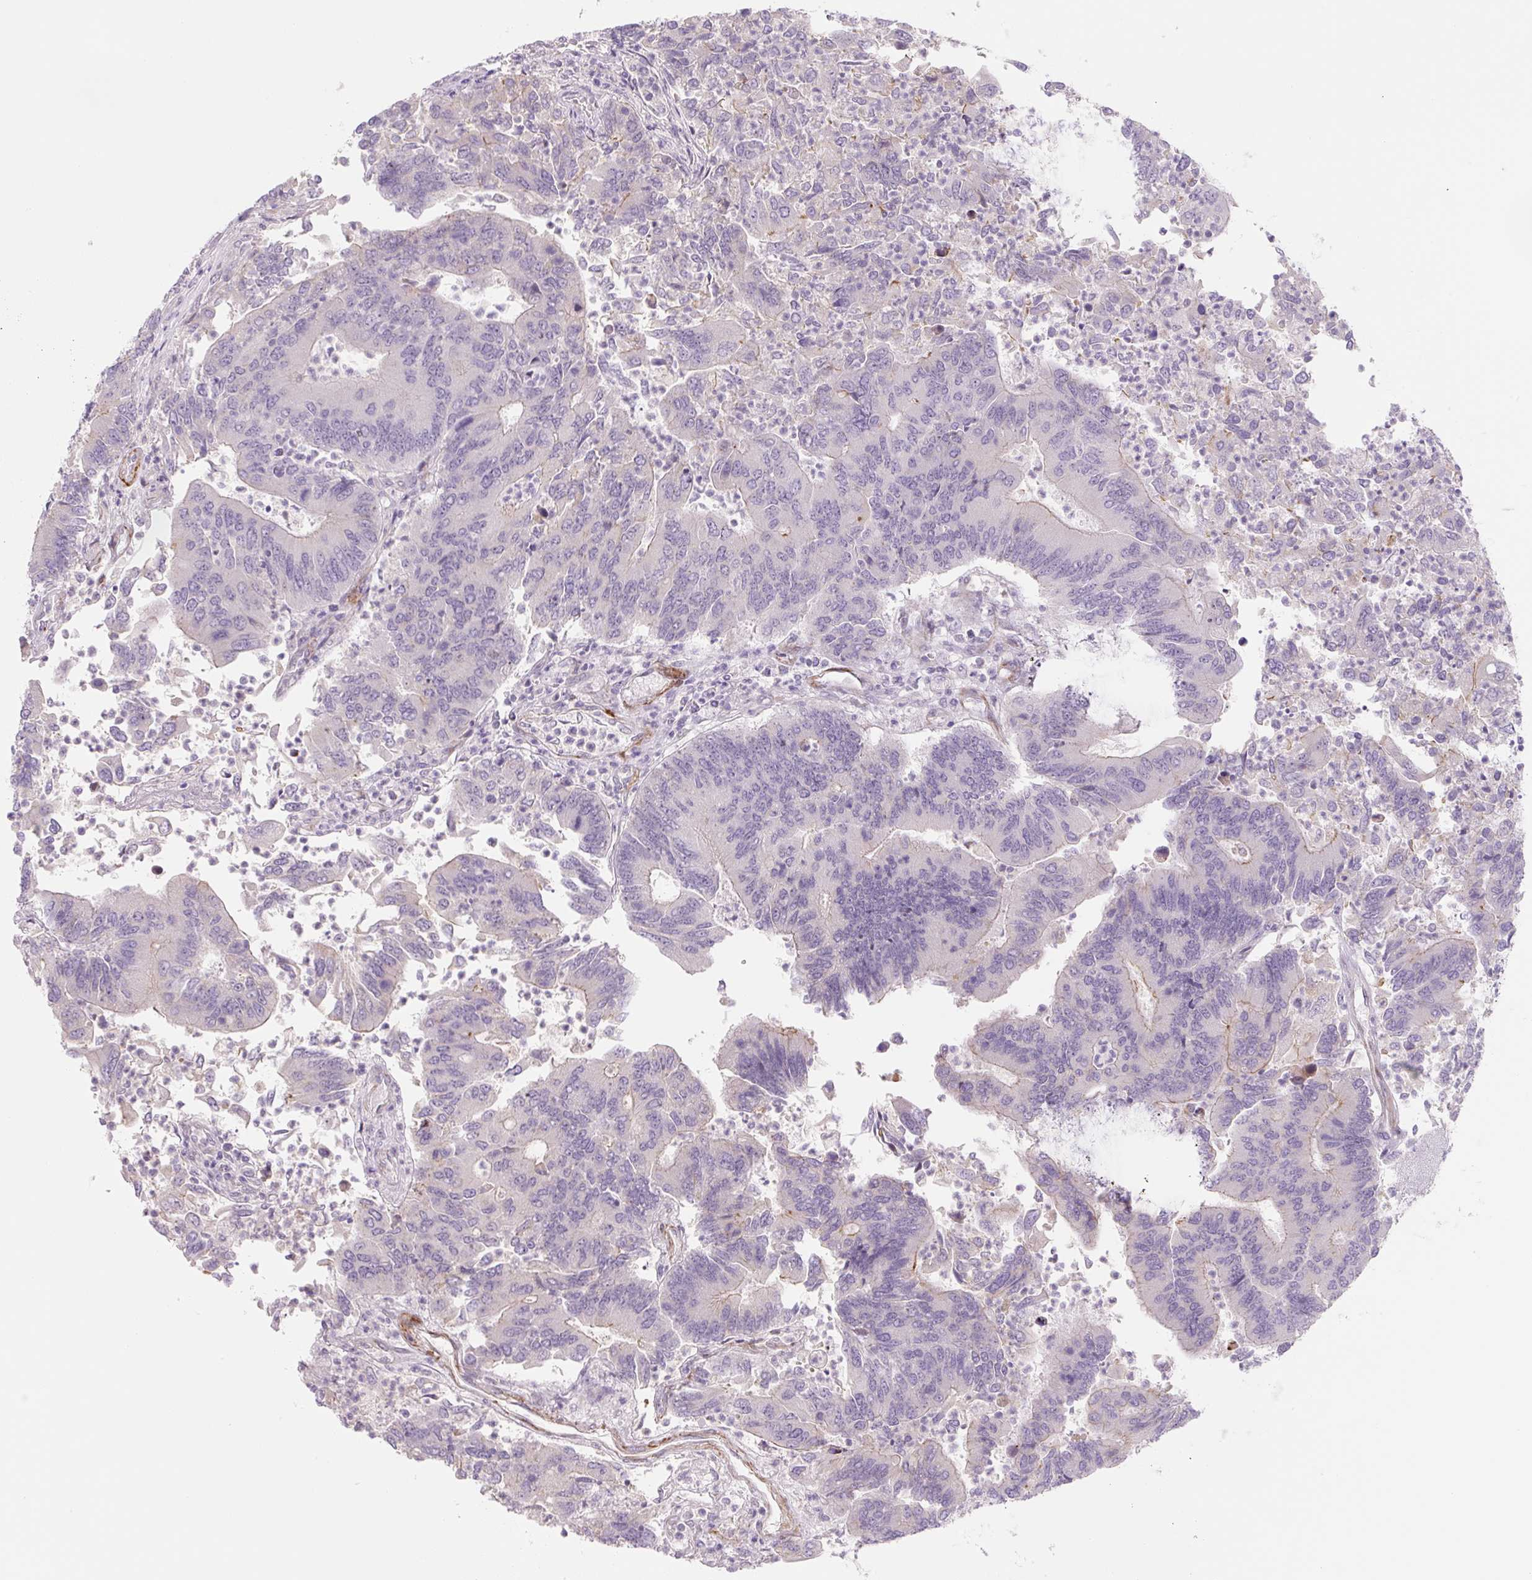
{"staining": {"intensity": "negative", "quantity": "none", "location": "none"}, "tissue": "colorectal cancer", "cell_type": "Tumor cells", "image_type": "cancer", "snomed": [{"axis": "morphology", "description": "Adenocarcinoma, NOS"}, {"axis": "topography", "description": "Colon"}], "caption": "Immunohistochemistry (IHC) micrograph of neoplastic tissue: human adenocarcinoma (colorectal) stained with DAB demonstrates no significant protein expression in tumor cells.", "gene": "PRM1", "patient": {"sex": "female", "age": 67}}